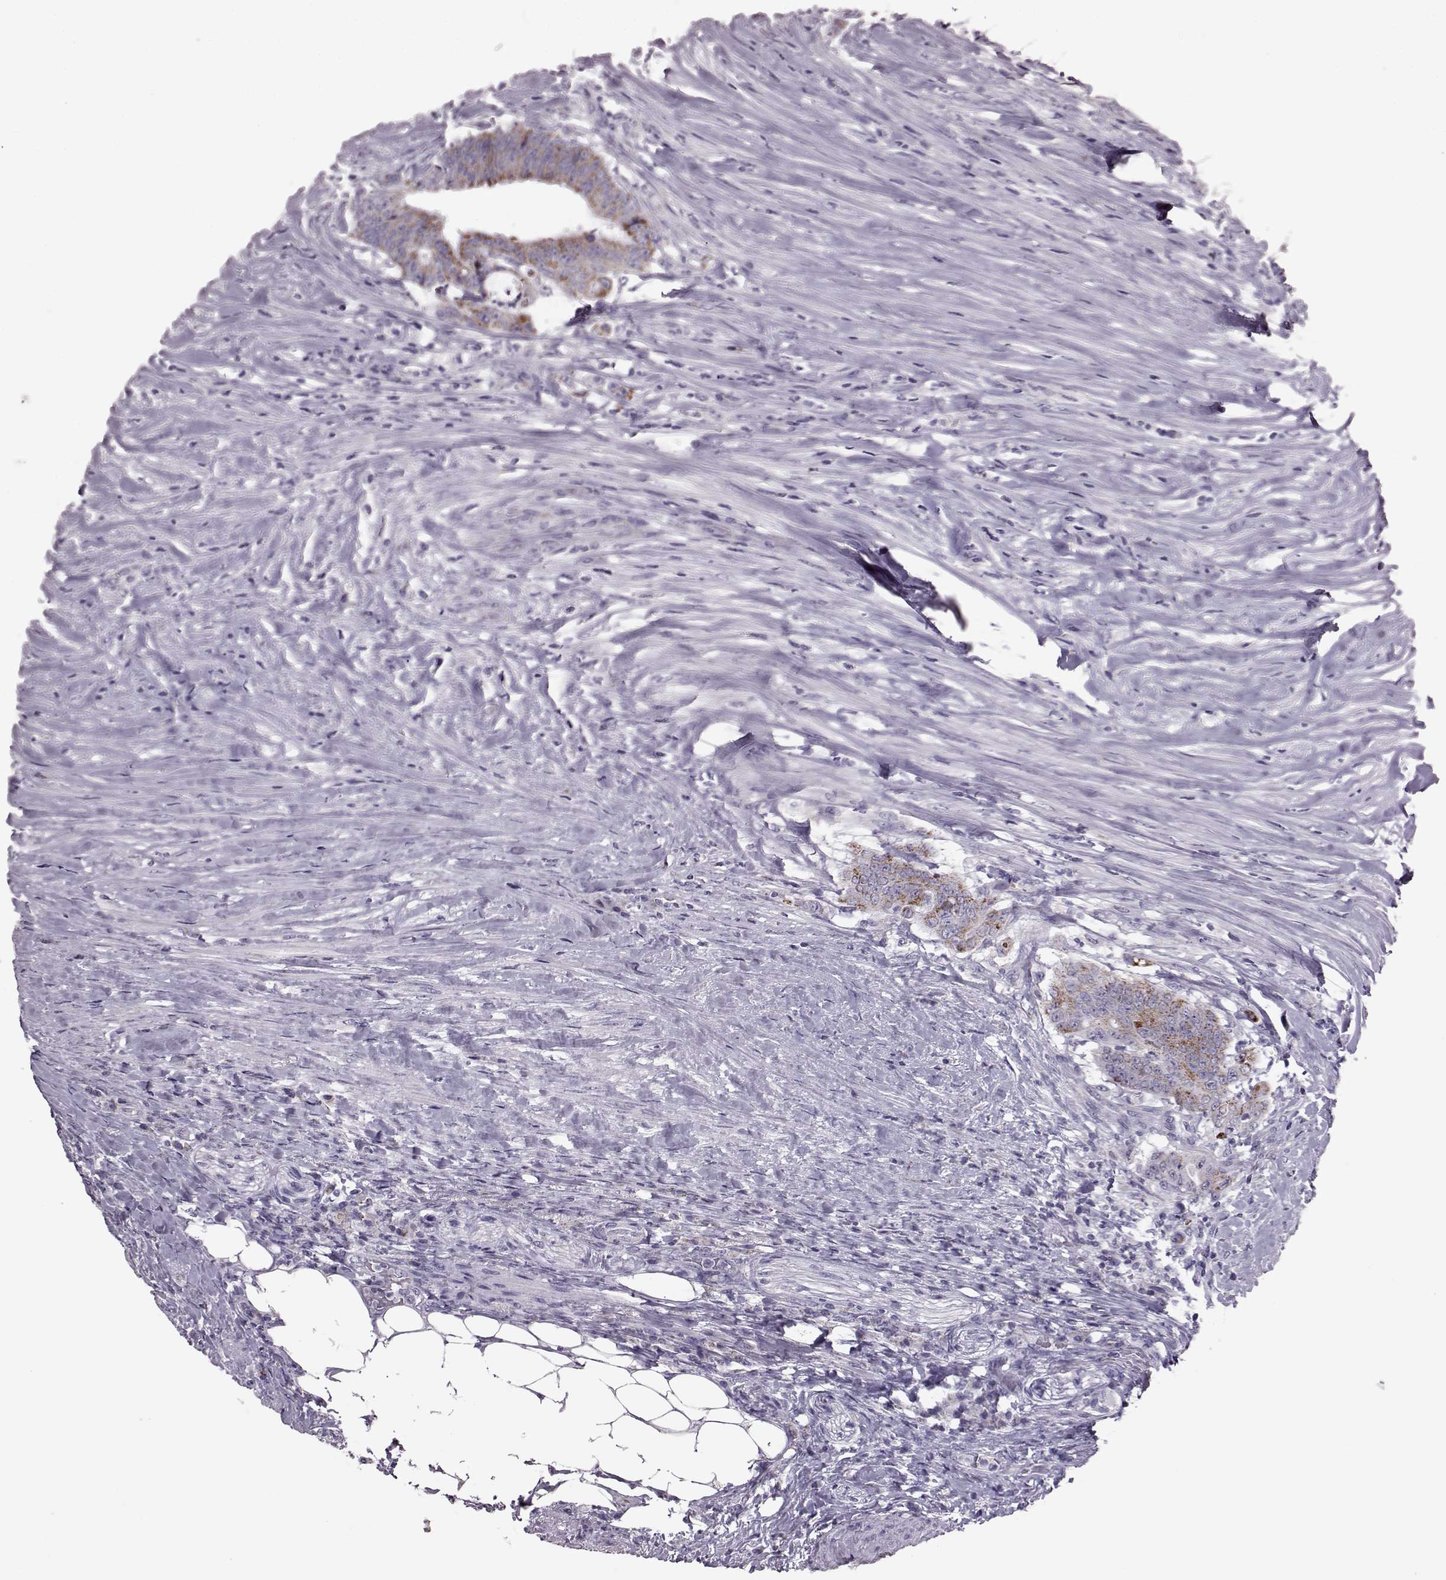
{"staining": {"intensity": "moderate", "quantity": ">75%", "location": "cytoplasmic/membranous"}, "tissue": "colorectal cancer", "cell_type": "Tumor cells", "image_type": "cancer", "snomed": [{"axis": "morphology", "description": "Adenocarcinoma, NOS"}, {"axis": "topography", "description": "Colon"}], "caption": "Immunohistochemistry of colorectal cancer (adenocarcinoma) exhibits medium levels of moderate cytoplasmic/membranous staining in approximately >75% of tumor cells. (DAB = brown stain, brightfield microscopy at high magnification).", "gene": "RIMS2", "patient": {"sex": "female", "age": 43}}